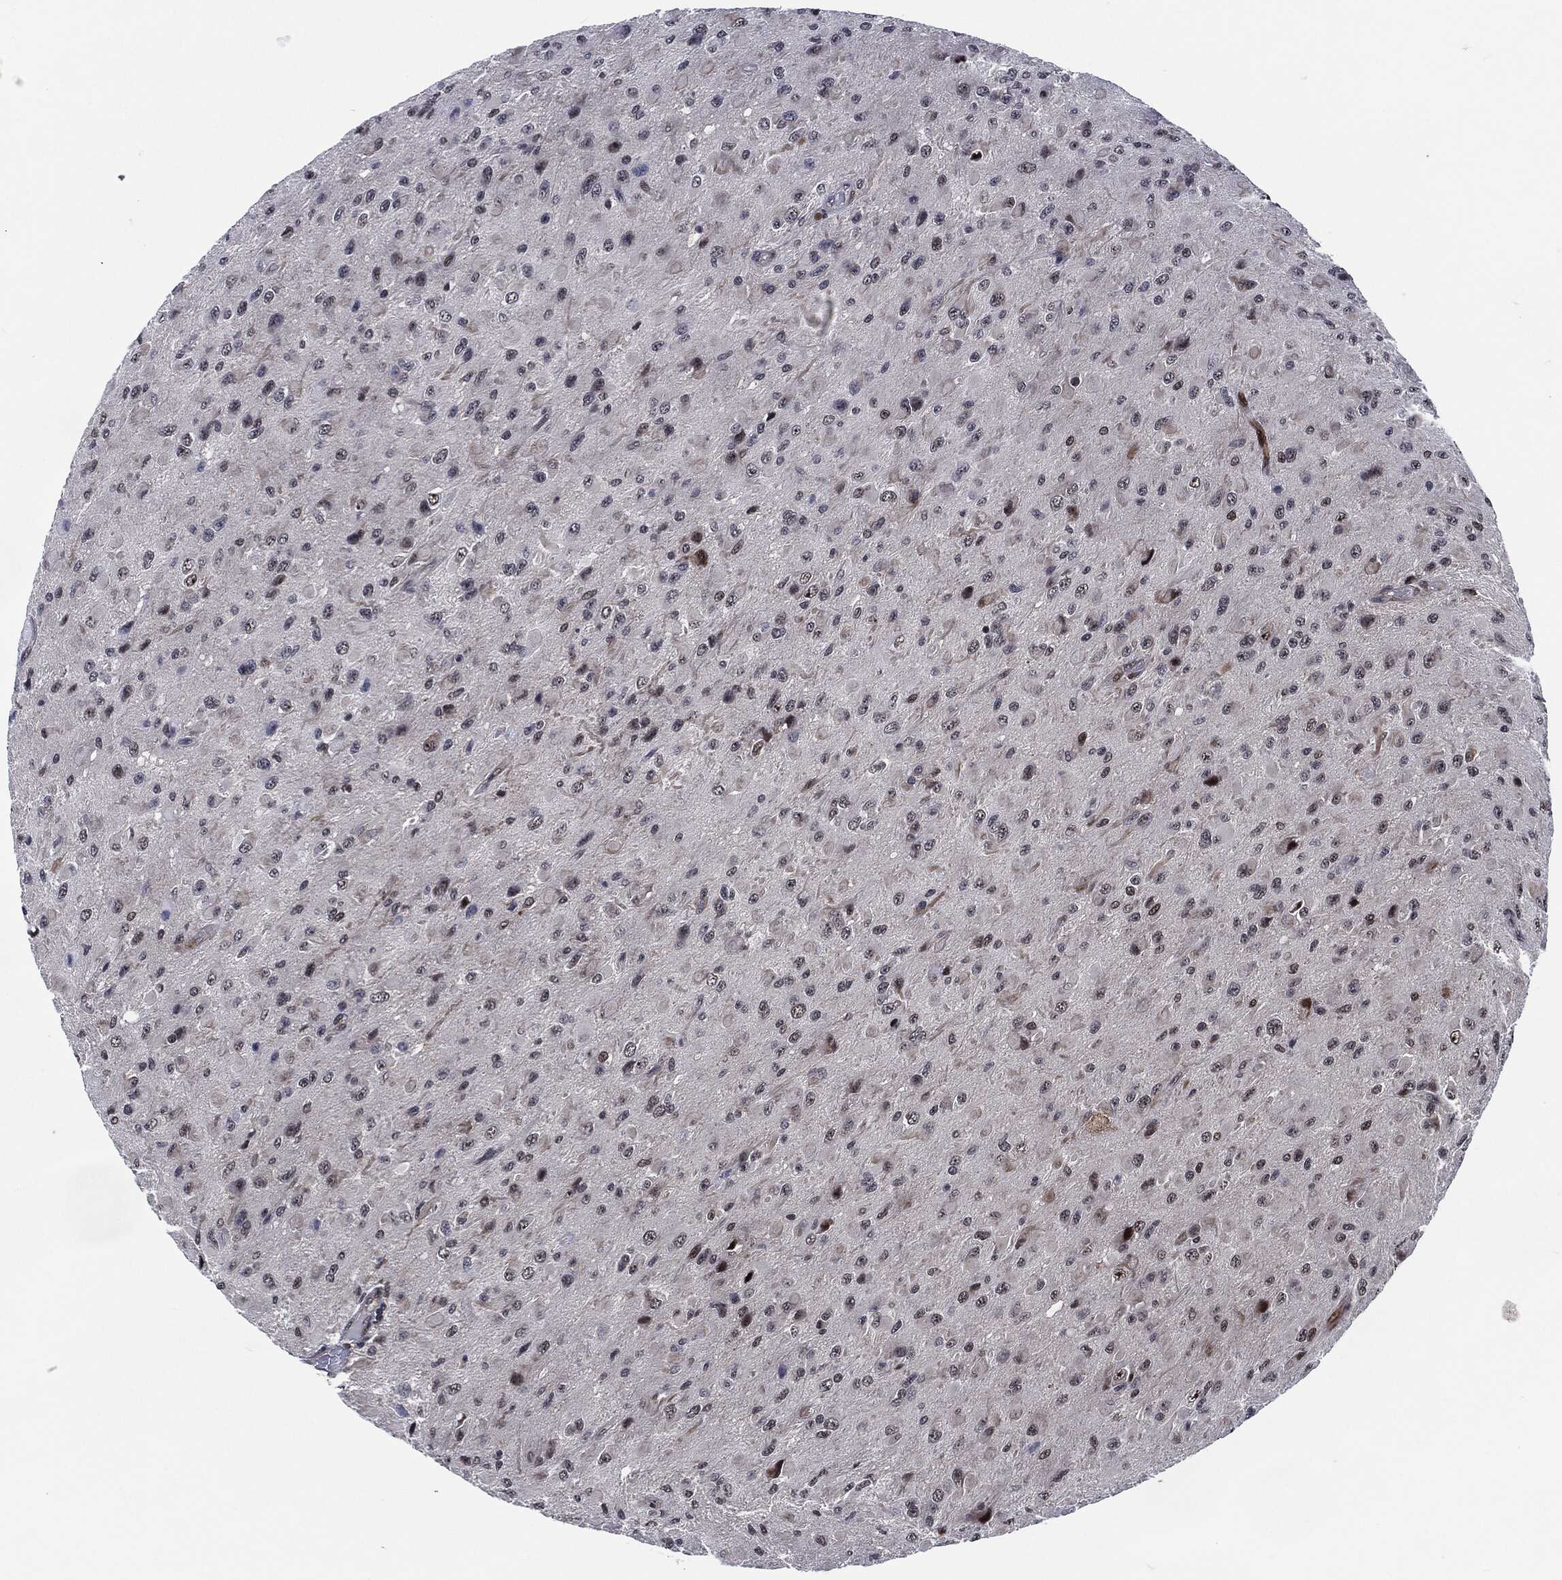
{"staining": {"intensity": "strong", "quantity": "25%-75%", "location": "cytoplasmic/membranous"}, "tissue": "glioma", "cell_type": "Tumor cells", "image_type": "cancer", "snomed": [{"axis": "morphology", "description": "Glioma, malignant, High grade"}, {"axis": "topography", "description": "Cerebral cortex"}], "caption": "This histopathology image shows immunohistochemistry staining of human glioma, with high strong cytoplasmic/membranous positivity in approximately 25%-75% of tumor cells.", "gene": "AKT2", "patient": {"sex": "male", "age": 35}}